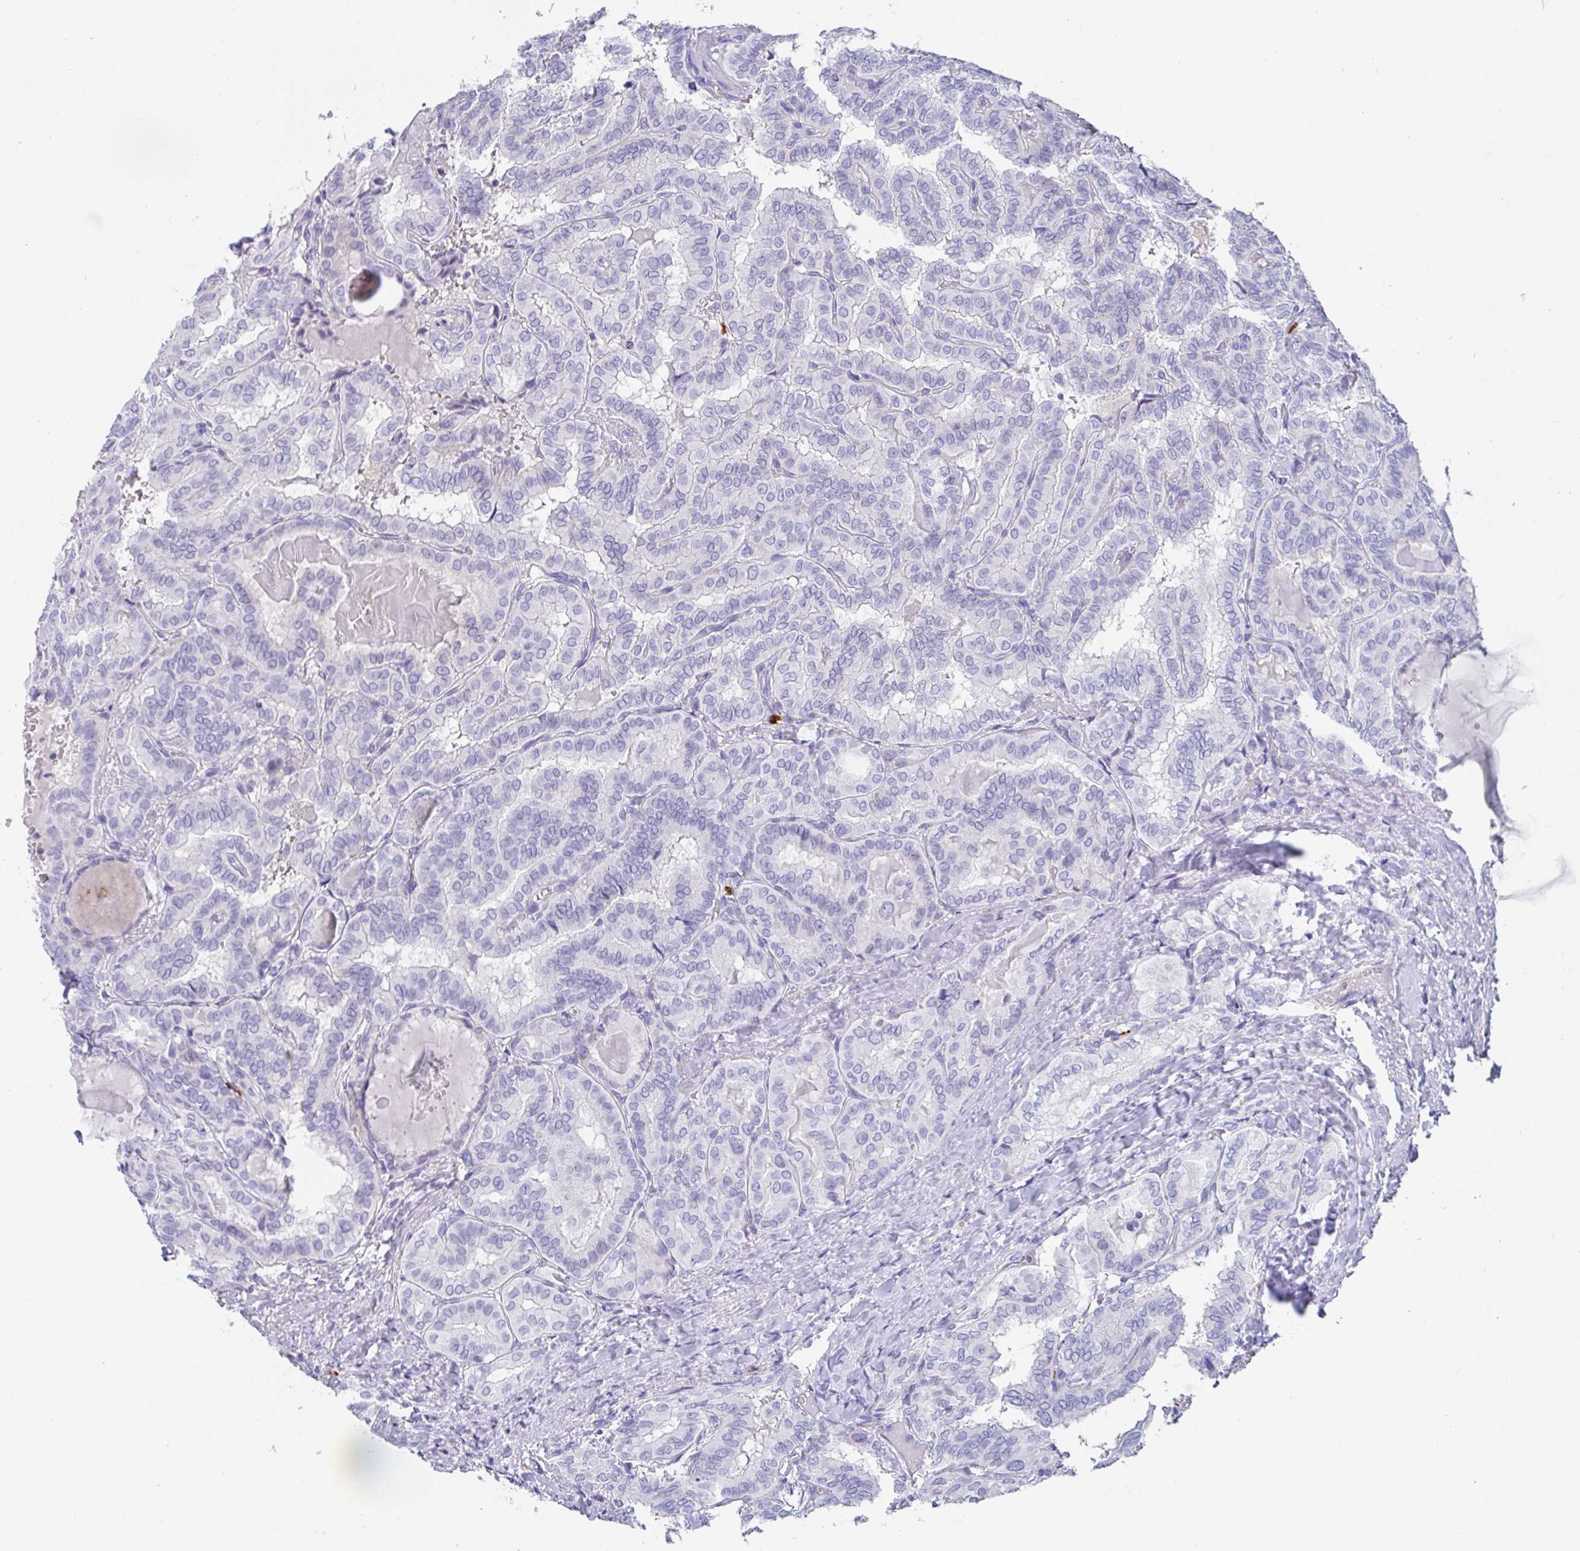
{"staining": {"intensity": "negative", "quantity": "none", "location": "none"}, "tissue": "thyroid cancer", "cell_type": "Tumor cells", "image_type": "cancer", "snomed": [{"axis": "morphology", "description": "Papillary adenocarcinoma, NOS"}, {"axis": "topography", "description": "Thyroid gland"}], "caption": "The immunohistochemistry (IHC) image has no significant positivity in tumor cells of thyroid papillary adenocarcinoma tissue.", "gene": "PLA2G1B", "patient": {"sex": "female", "age": 46}}